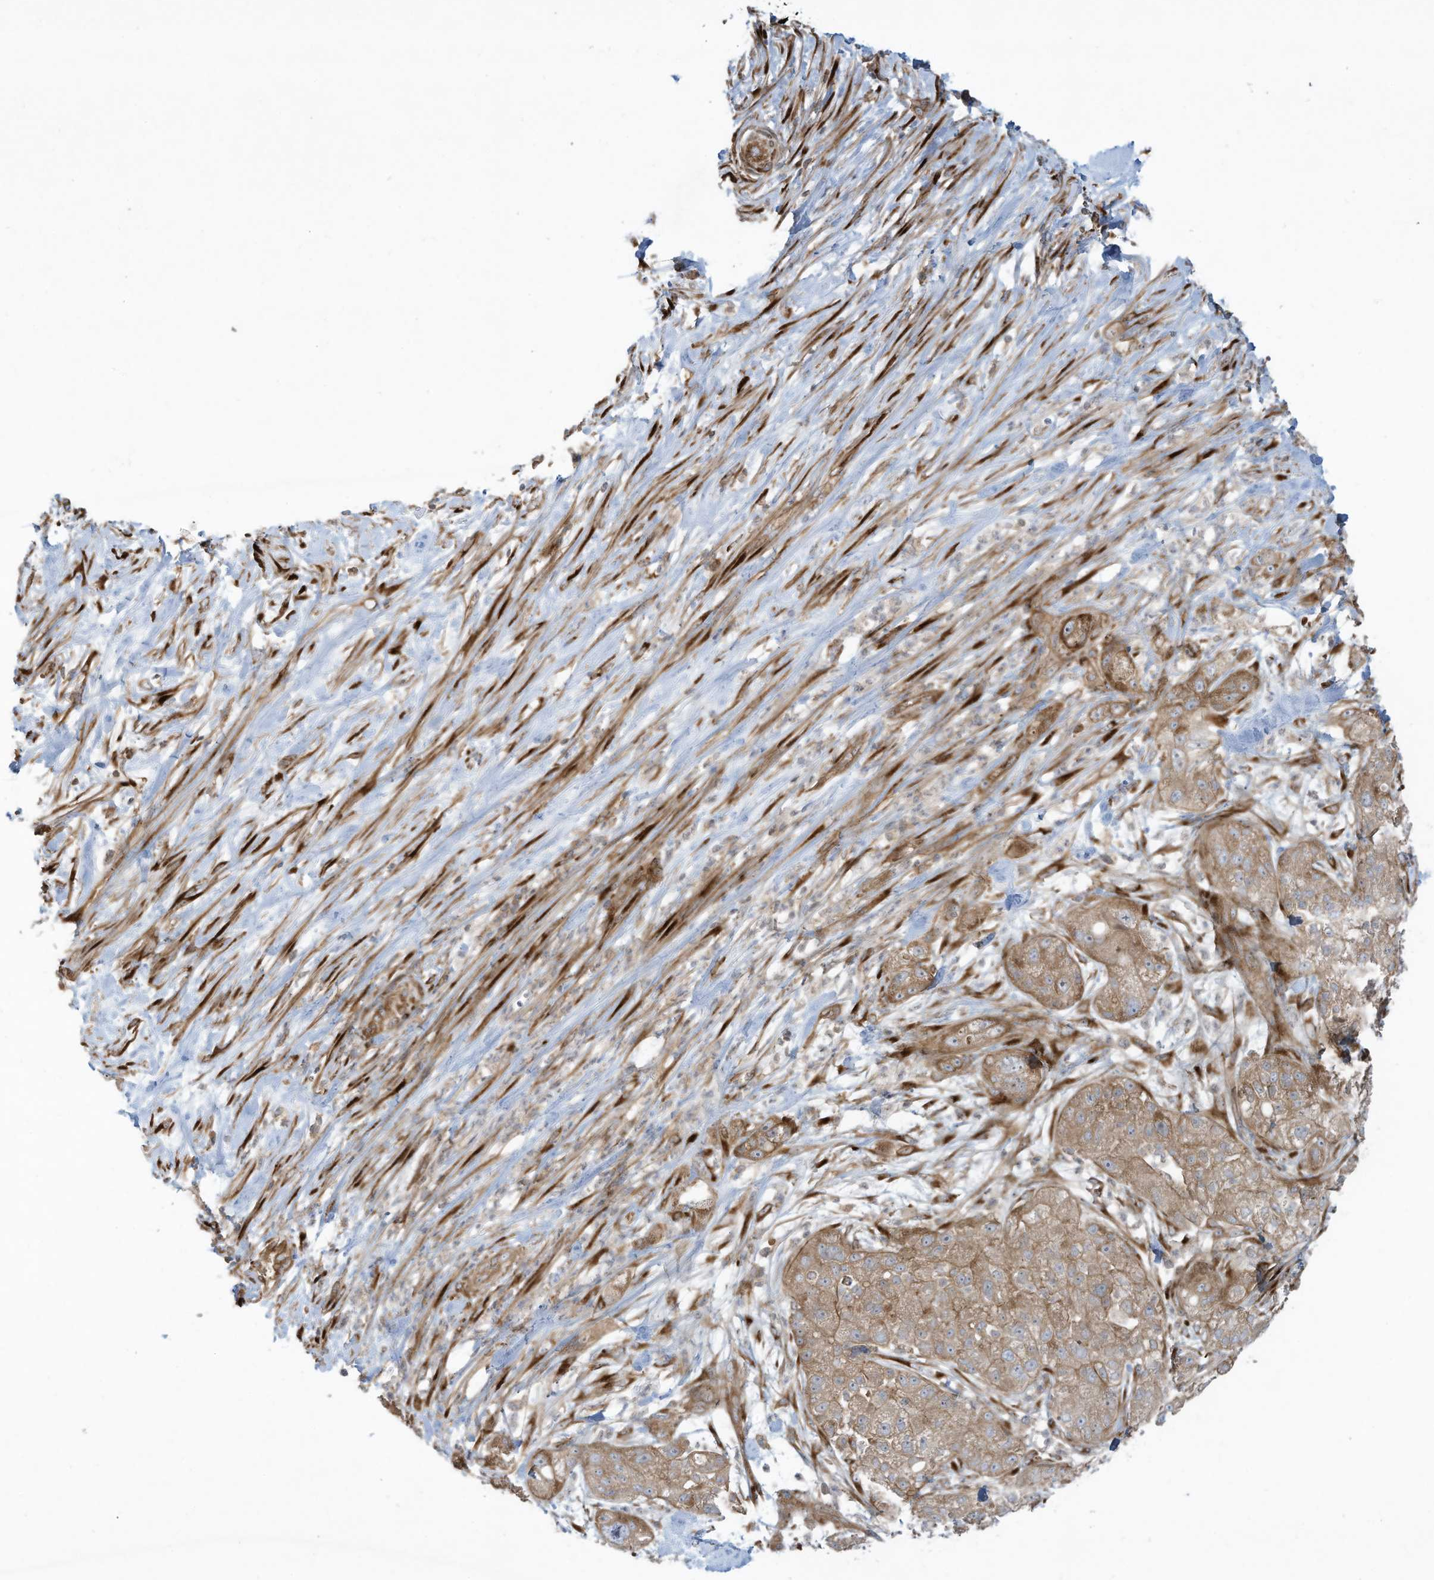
{"staining": {"intensity": "weak", "quantity": ">75%", "location": "cytoplasmic/membranous"}, "tissue": "pancreatic cancer", "cell_type": "Tumor cells", "image_type": "cancer", "snomed": [{"axis": "morphology", "description": "Adenocarcinoma, NOS"}, {"axis": "topography", "description": "Pancreas"}], "caption": "Weak cytoplasmic/membranous protein expression is seen in about >75% of tumor cells in pancreatic adenocarcinoma.", "gene": "DDIT4", "patient": {"sex": "female", "age": 78}}